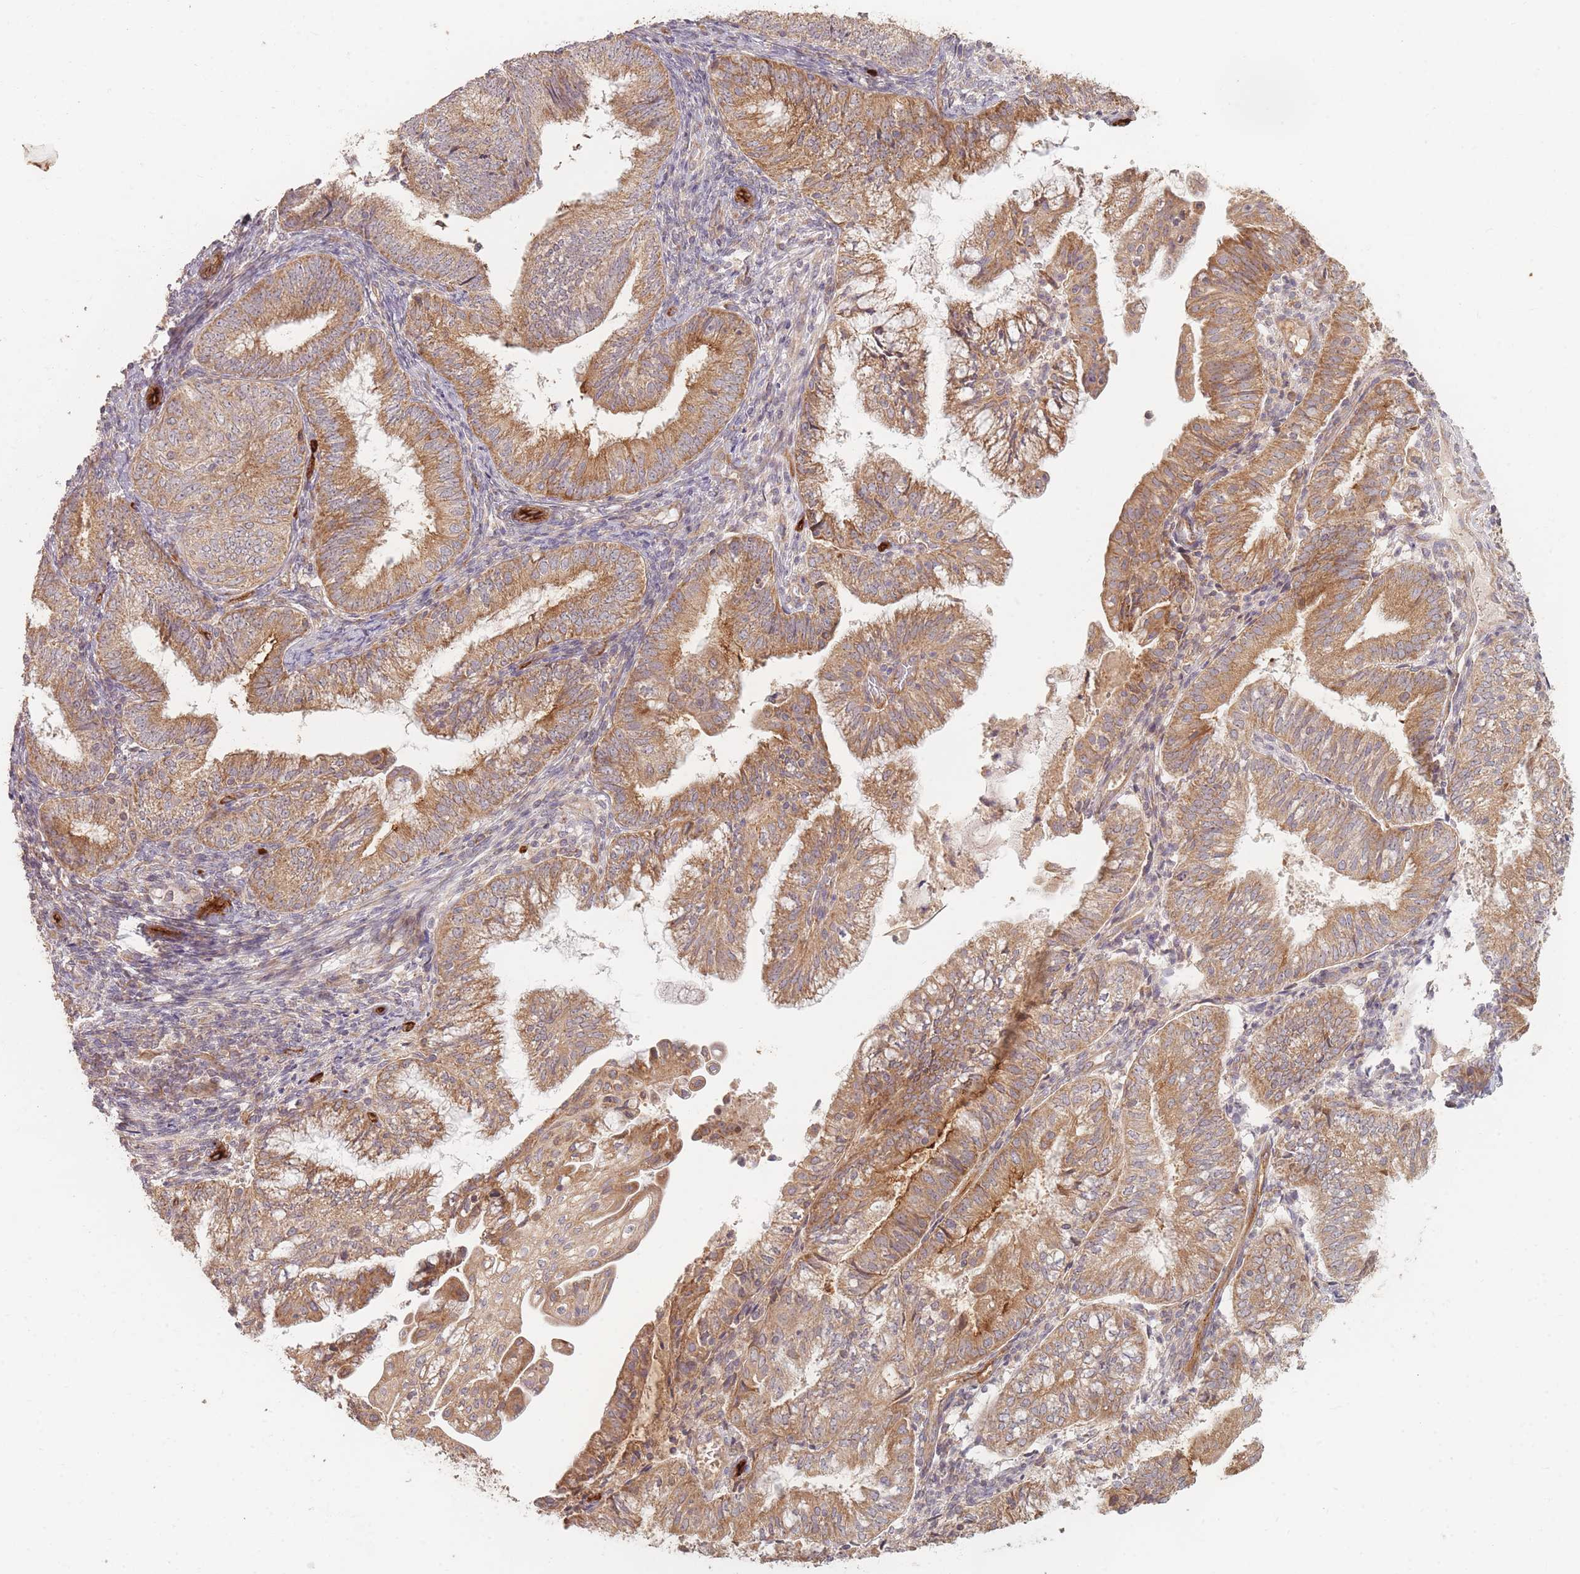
{"staining": {"intensity": "moderate", "quantity": ">75%", "location": "cytoplasmic/membranous"}, "tissue": "endometrial cancer", "cell_type": "Tumor cells", "image_type": "cancer", "snomed": [{"axis": "morphology", "description": "Adenocarcinoma, NOS"}, {"axis": "topography", "description": "Endometrium"}], "caption": "Endometrial cancer (adenocarcinoma) stained for a protein (brown) demonstrates moderate cytoplasmic/membranous positive positivity in approximately >75% of tumor cells.", "gene": "MRPS6", "patient": {"sex": "female", "age": 55}}